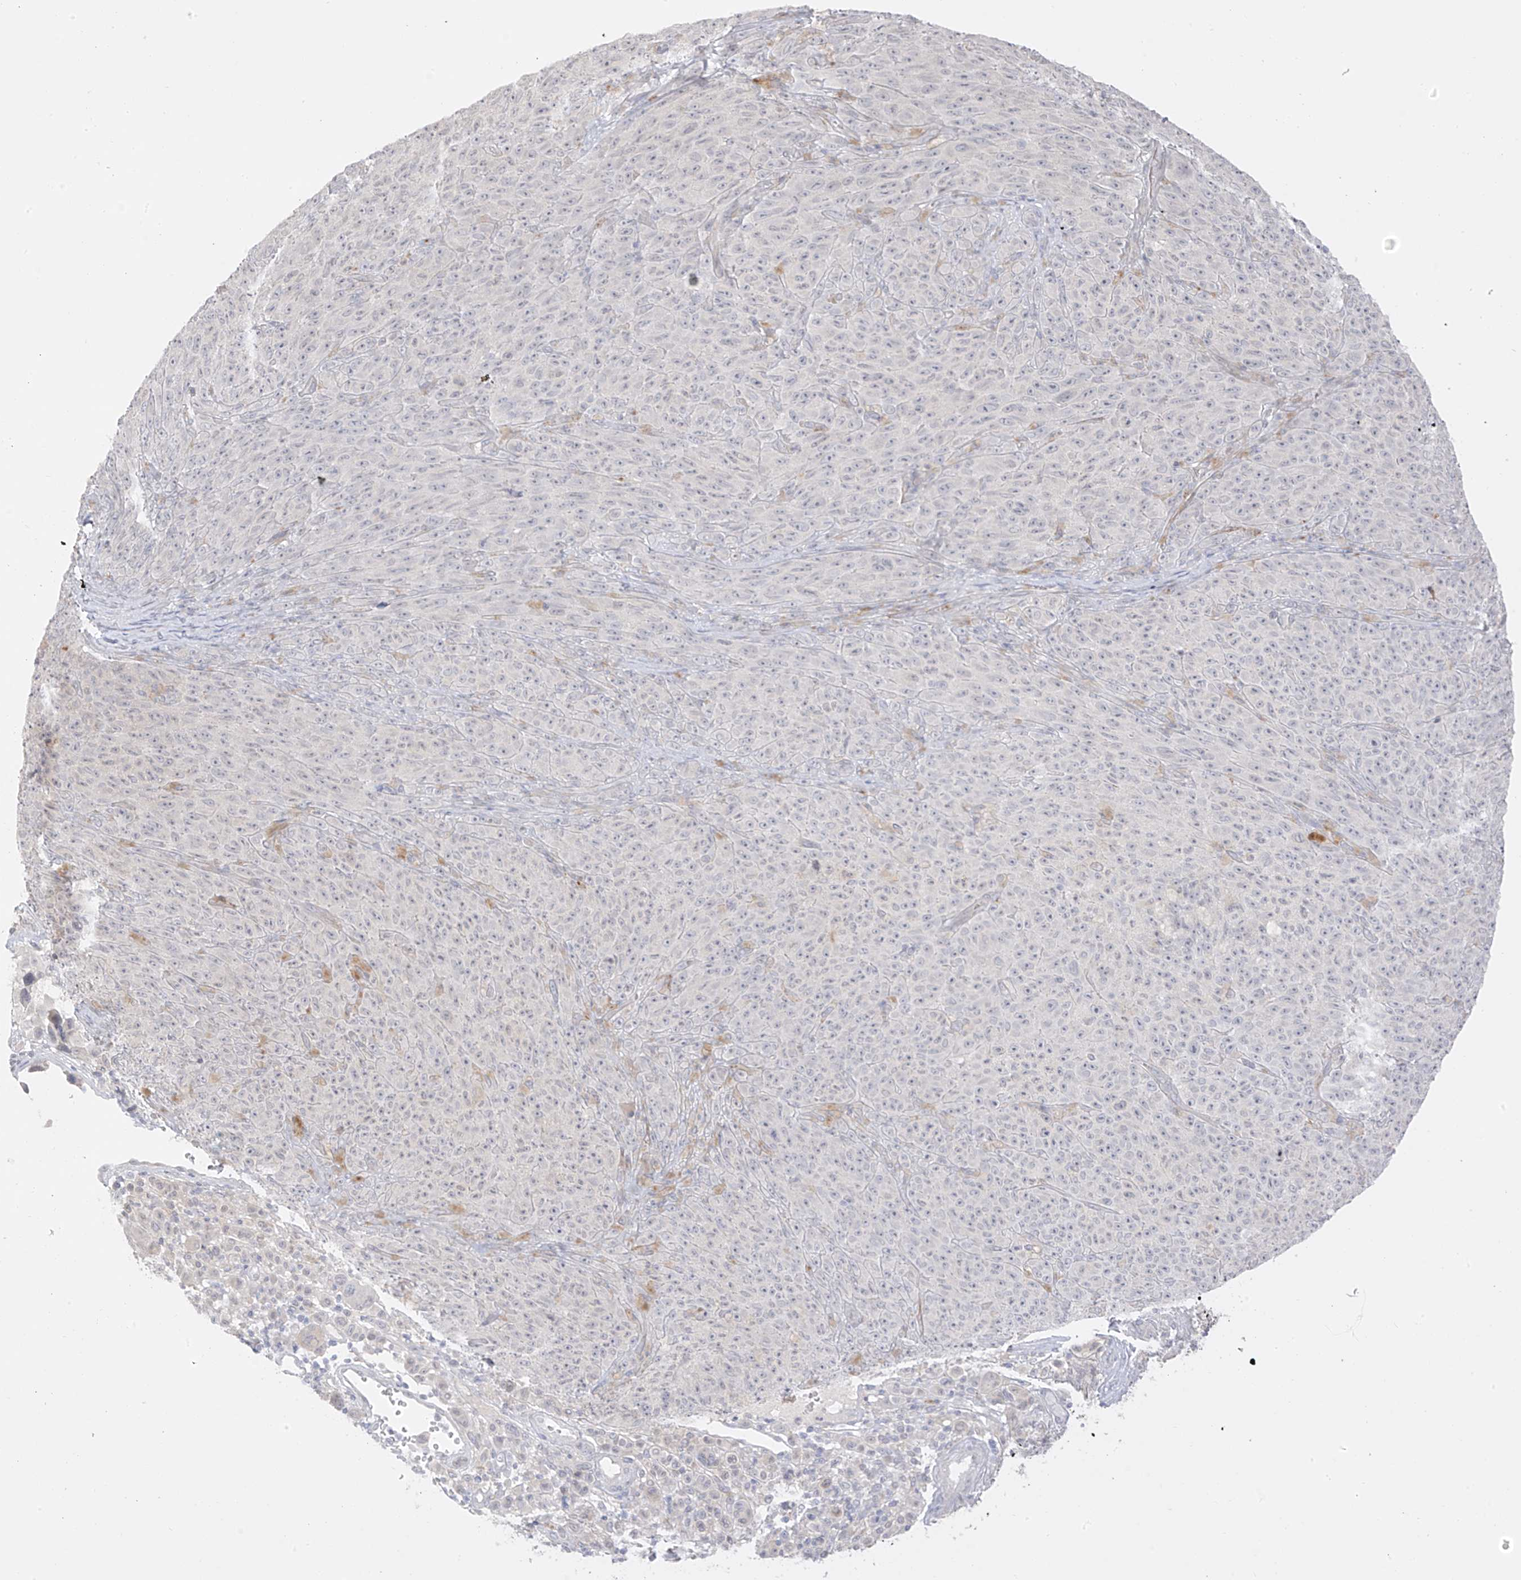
{"staining": {"intensity": "negative", "quantity": "none", "location": "none"}, "tissue": "melanoma", "cell_type": "Tumor cells", "image_type": "cancer", "snomed": [{"axis": "morphology", "description": "Malignant melanoma, NOS"}, {"axis": "topography", "description": "Skin"}], "caption": "DAB immunohistochemical staining of melanoma shows no significant expression in tumor cells.", "gene": "DCDC2", "patient": {"sex": "female", "age": 82}}